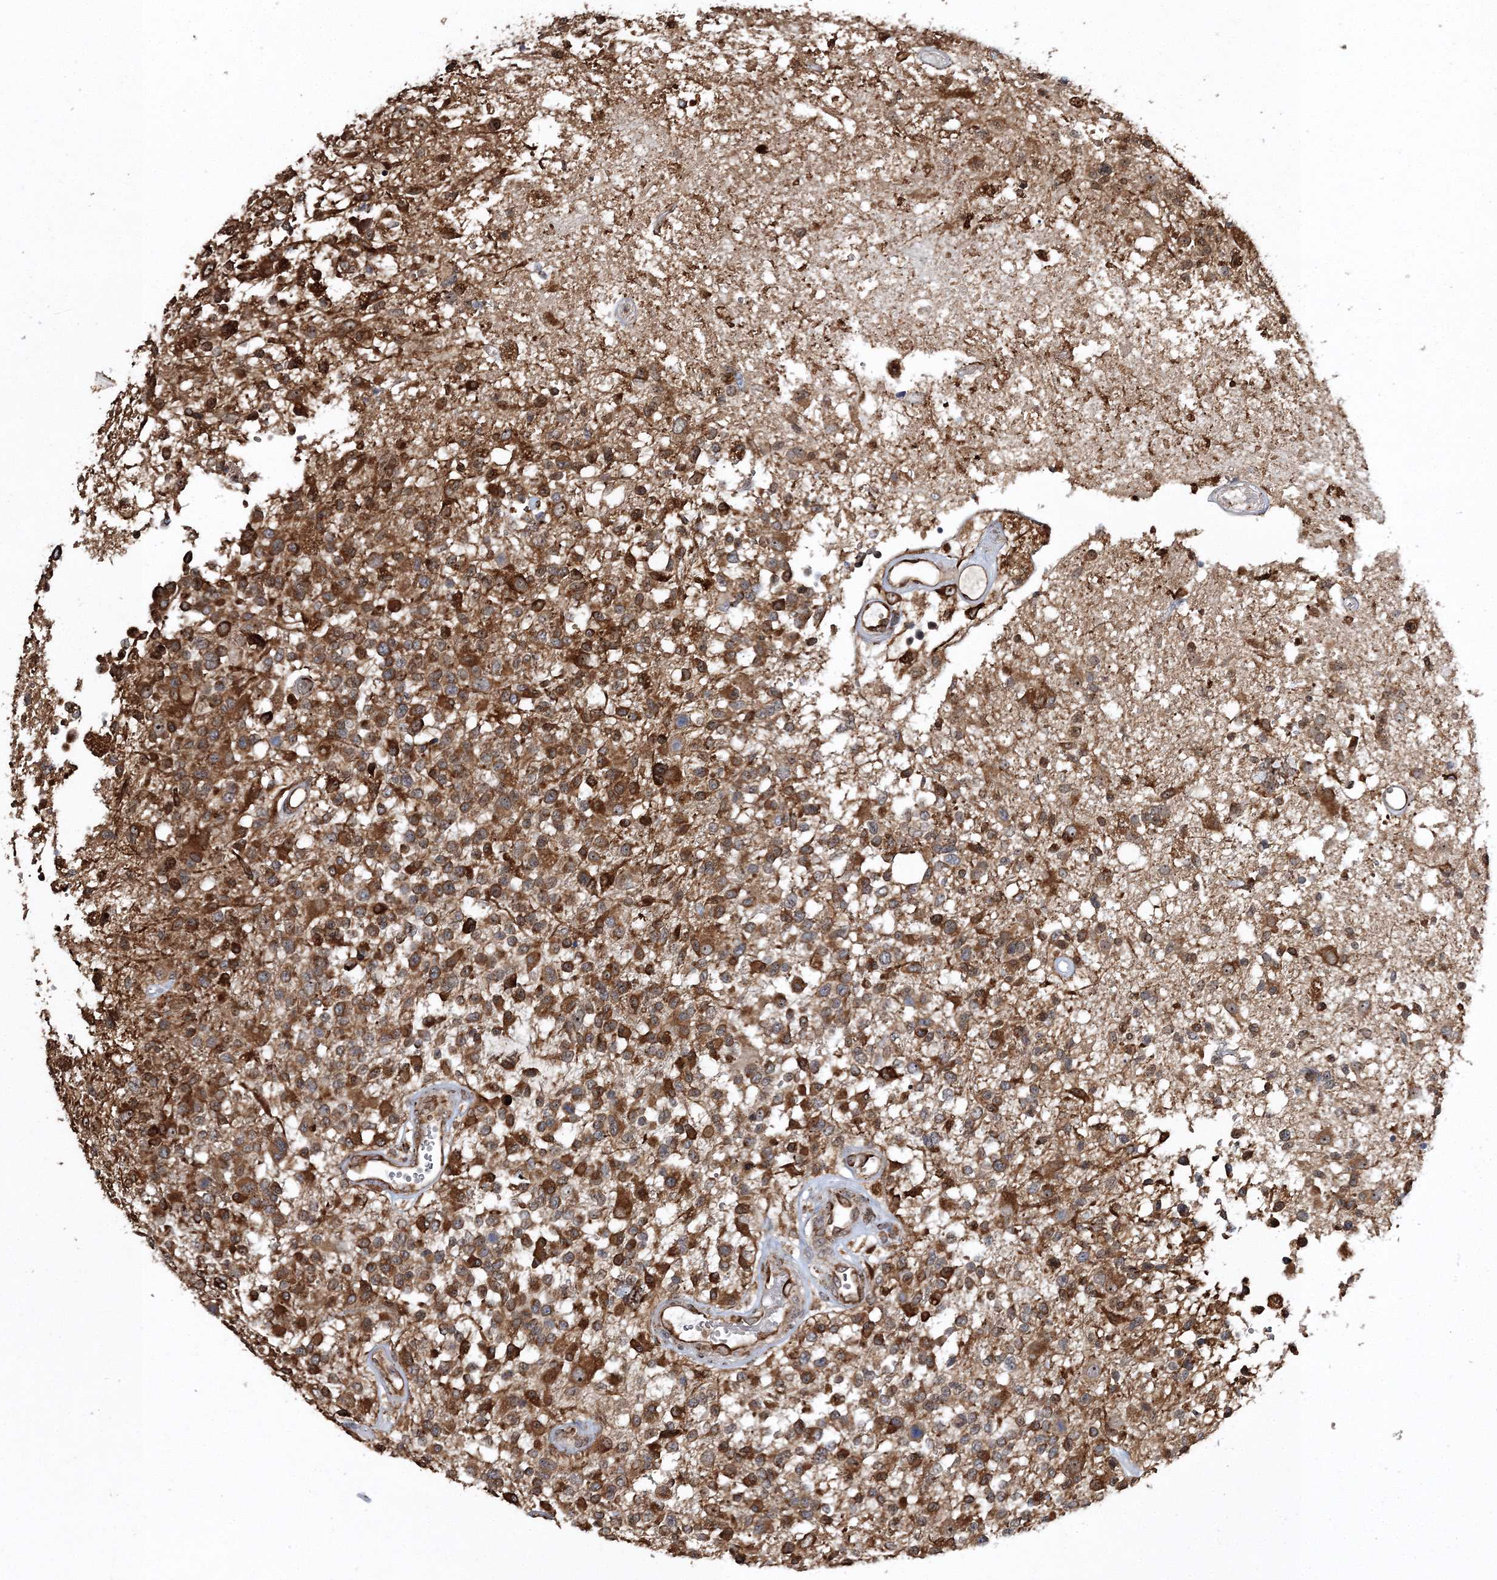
{"staining": {"intensity": "strong", "quantity": ">75%", "location": "cytoplasmic/membranous"}, "tissue": "glioma", "cell_type": "Tumor cells", "image_type": "cancer", "snomed": [{"axis": "morphology", "description": "Glioma, malignant, High grade"}, {"axis": "morphology", "description": "Glioblastoma, NOS"}, {"axis": "topography", "description": "Brain"}], "caption": "Strong cytoplasmic/membranous staining for a protein is appreciated in about >75% of tumor cells of glioblastoma using immunohistochemistry (IHC).", "gene": "SCRN3", "patient": {"sex": "male", "age": 60}}